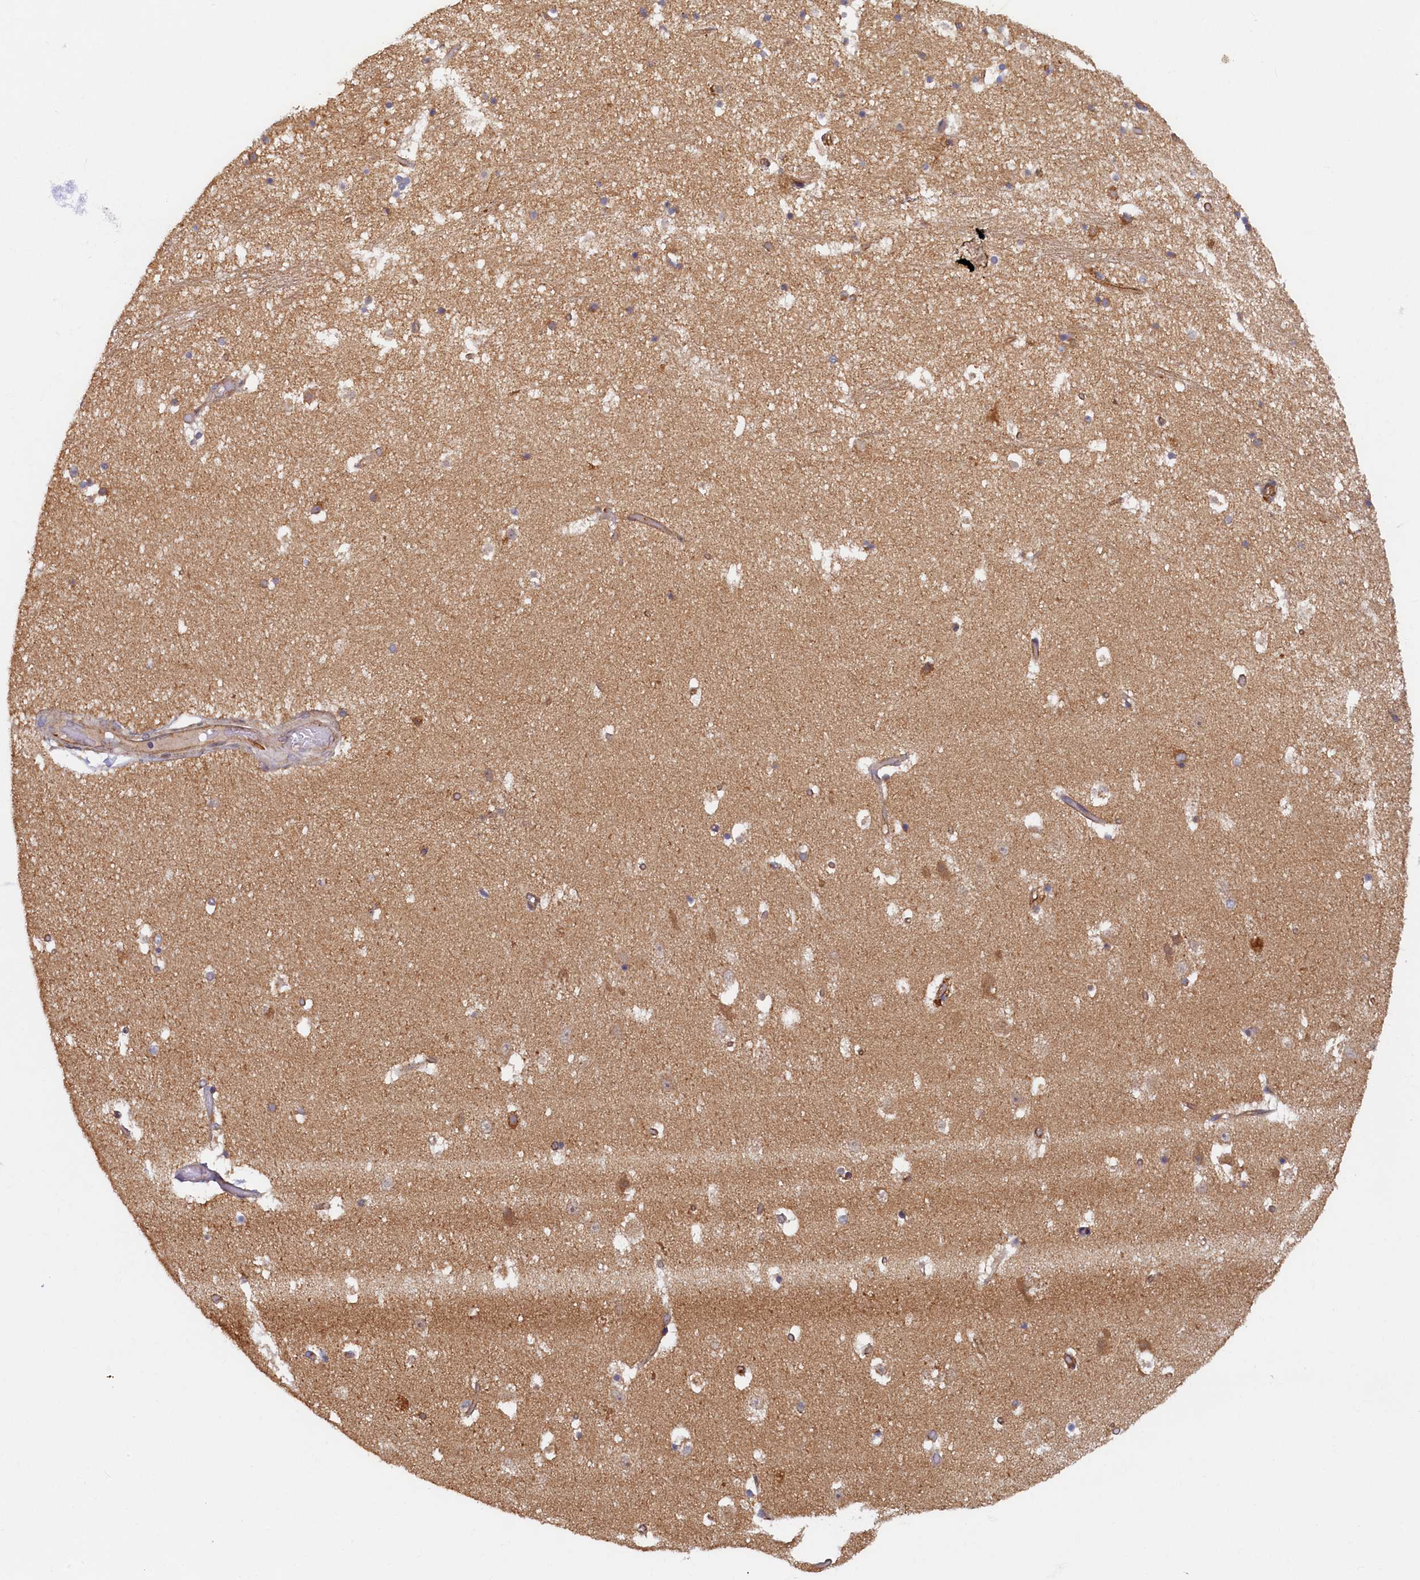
{"staining": {"intensity": "weak", "quantity": "25%-75%", "location": "cytoplasmic/membranous"}, "tissue": "hippocampus", "cell_type": "Glial cells", "image_type": "normal", "snomed": [{"axis": "morphology", "description": "Normal tissue, NOS"}, {"axis": "topography", "description": "Hippocampus"}], "caption": "Human hippocampus stained with a brown dye shows weak cytoplasmic/membranous positive positivity in approximately 25%-75% of glial cells.", "gene": "STX12", "patient": {"sex": "female", "age": 52}}